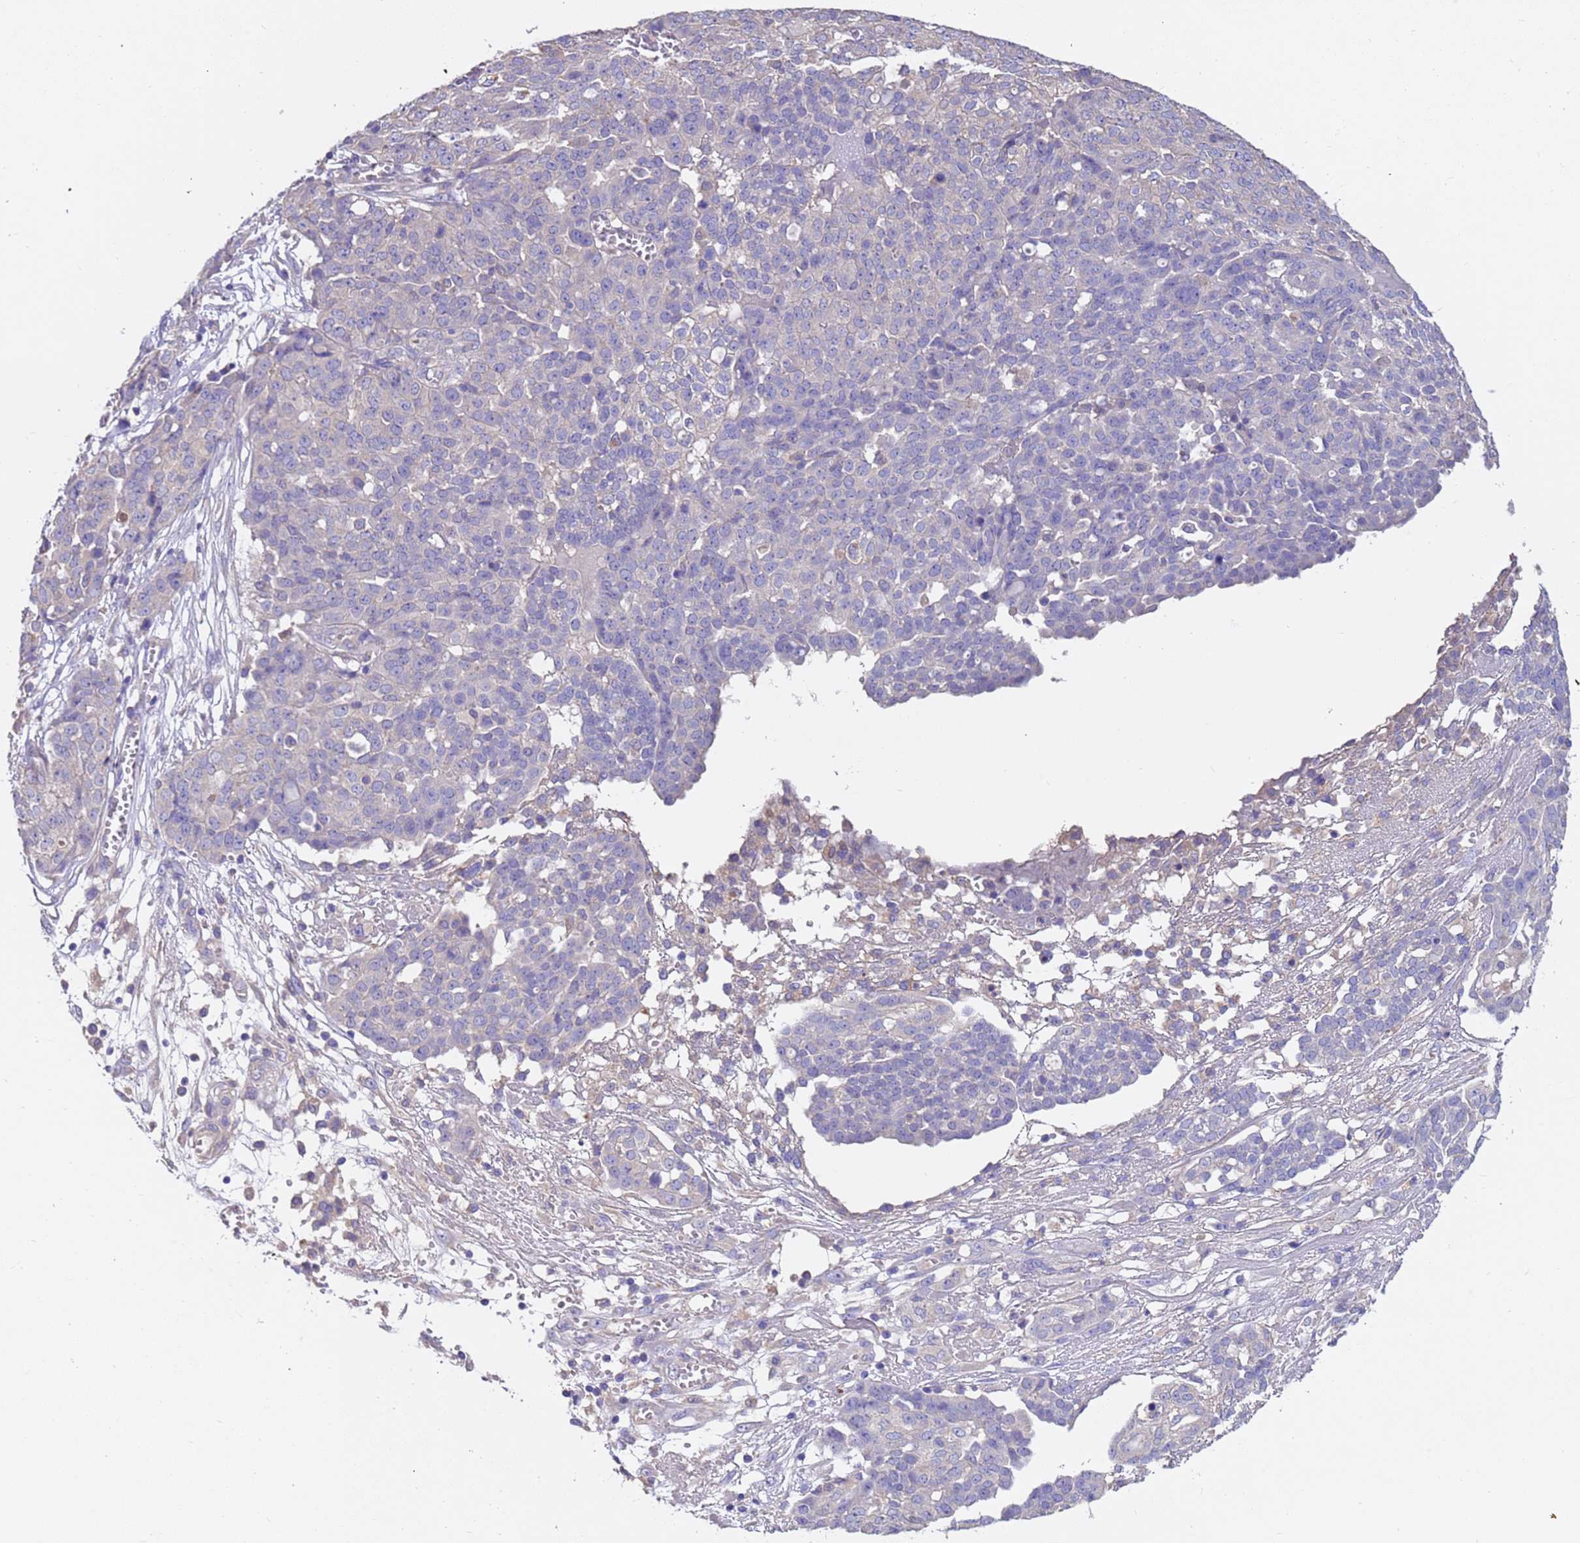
{"staining": {"intensity": "negative", "quantity": "none", "location": "none"}, "tissue": "ovarian cancer", "cell_type": "Tumor cells", "image_type": "cancer", "snomed": [{"axis": "morphology", "description": "Cystadenocarcinoma, serous, NOS"}, {"axis": "topography", "description": "Soft tissue"}, {"axis": "topography", "description": "Ovary"}], "caption": "Histopathology image shows no significant protein expression in tumor cells of ovarian serous cystadenocarcinoma.", "gene": "SRL", "patient": {"sex": "female", "age": 57}}